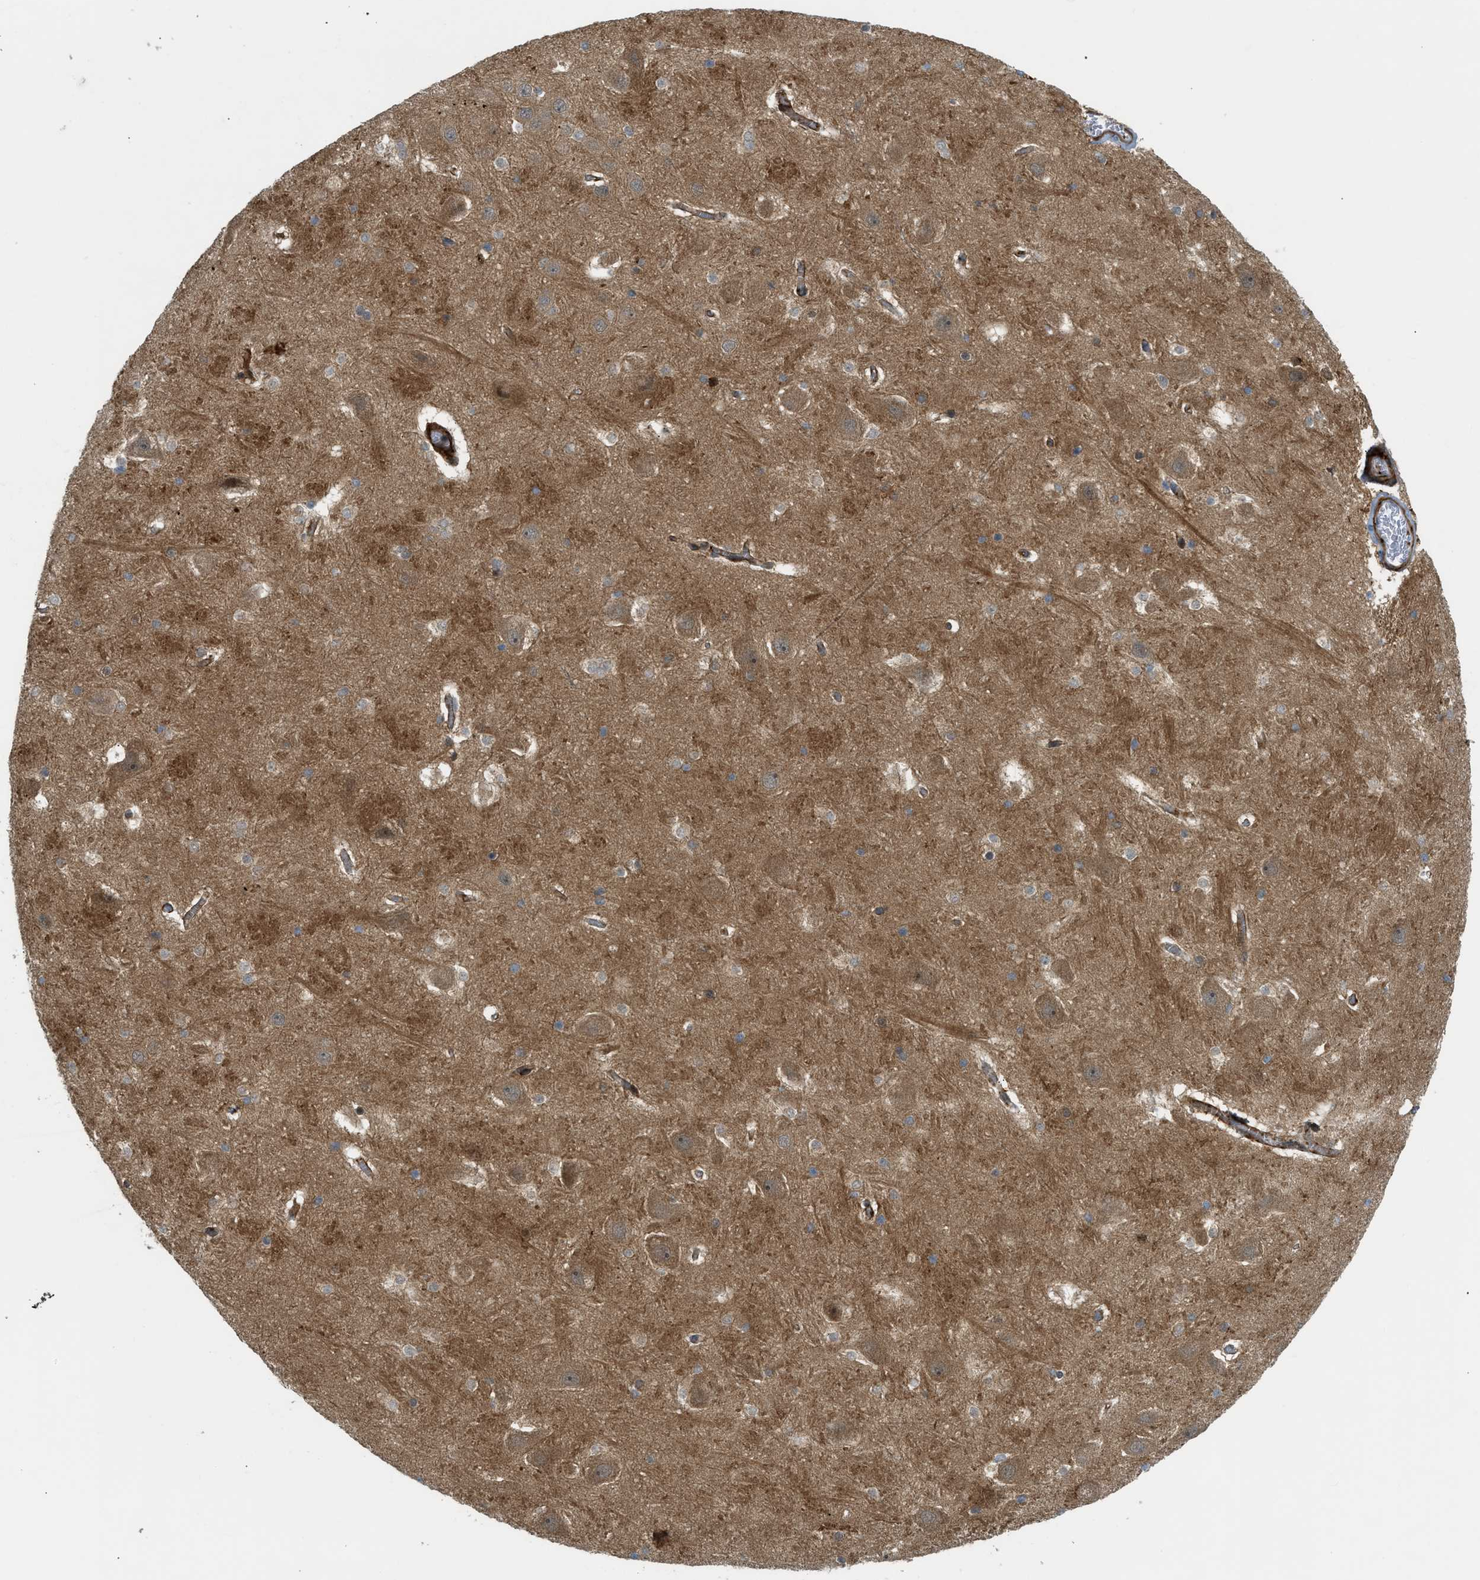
{"staining": {"intensity": "moderate", "quantity": "<25%", "location": "nuclear"}, "tissue": "hippocampus", "cell_type": "Glial cells", "image_type": "normal", "snomed": [{"axis": "morphology", "description": "Normal tissue, NOS"}, {"axis": "topography", "description": "Hippocampus"}], "caption": "A brown stain highlights moderate nuclear staining of a protein in glial cells of normal hippocampus. The staining was performed using DAB (3,3'-diaminobenzidine) to visualize the protein expression in brown, while the nuclei were stained in blue with hematoxylin (Magnification: 20x).", "gene": "EDNRA", "patient": {"sex": "male", "age": 45}}